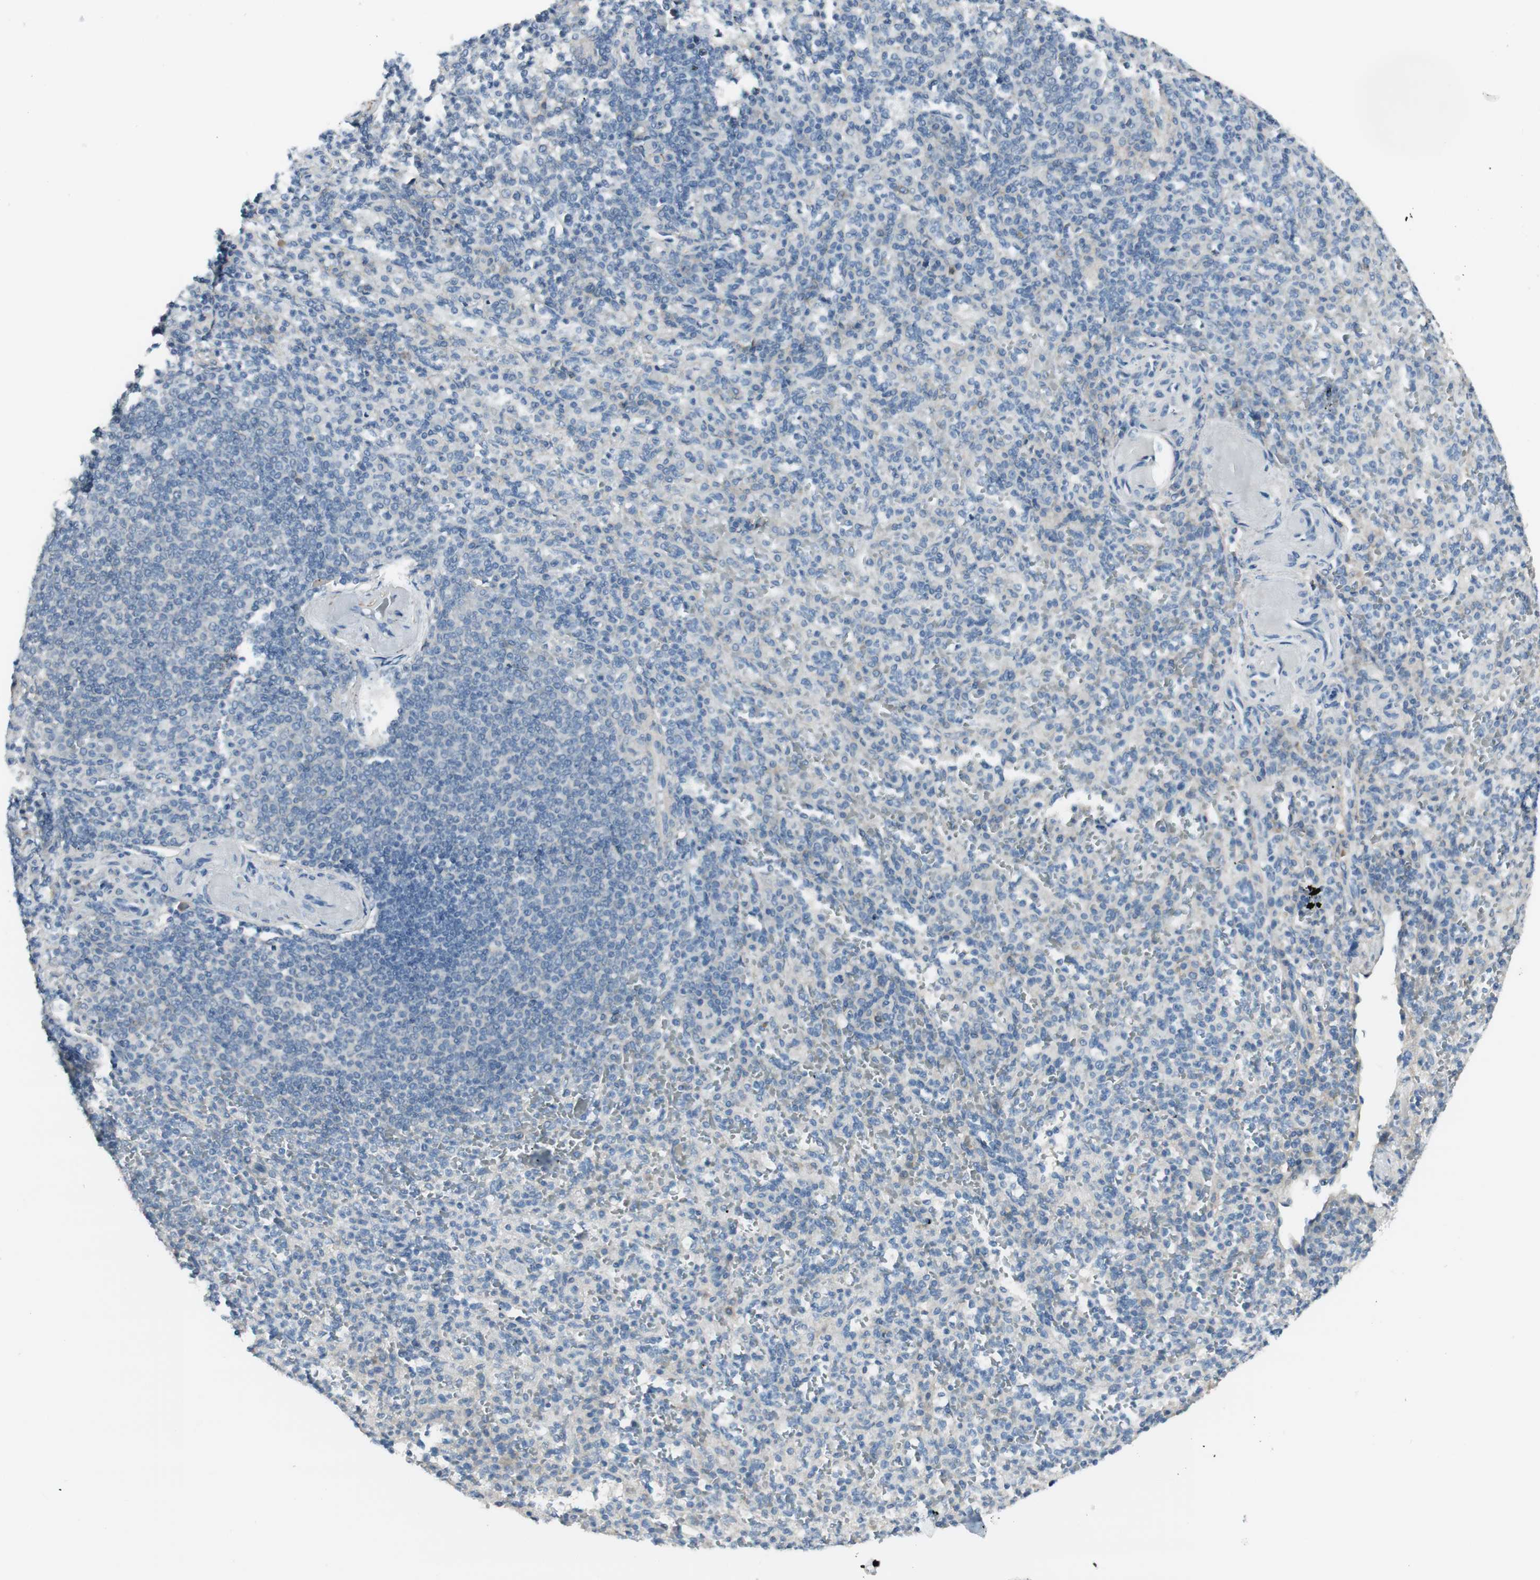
{"staining": {"intensity": "negative", "quantity": "none", "location": "none"}, "tissue": "spleen", "cell_type": "Cells in red pulp", "image_type": "normal", "snomed": [{"axis": "morphology", "description": "Normal tissue, NOS"}, {"axis": "topography", "description": "Spleen"}], "caption": "Immunohistochemical staining of normal spleen displays no significant staining in cells in red pulp.", "gene": "EVA1A", "patient": {"sex": "female", "age": 74}}